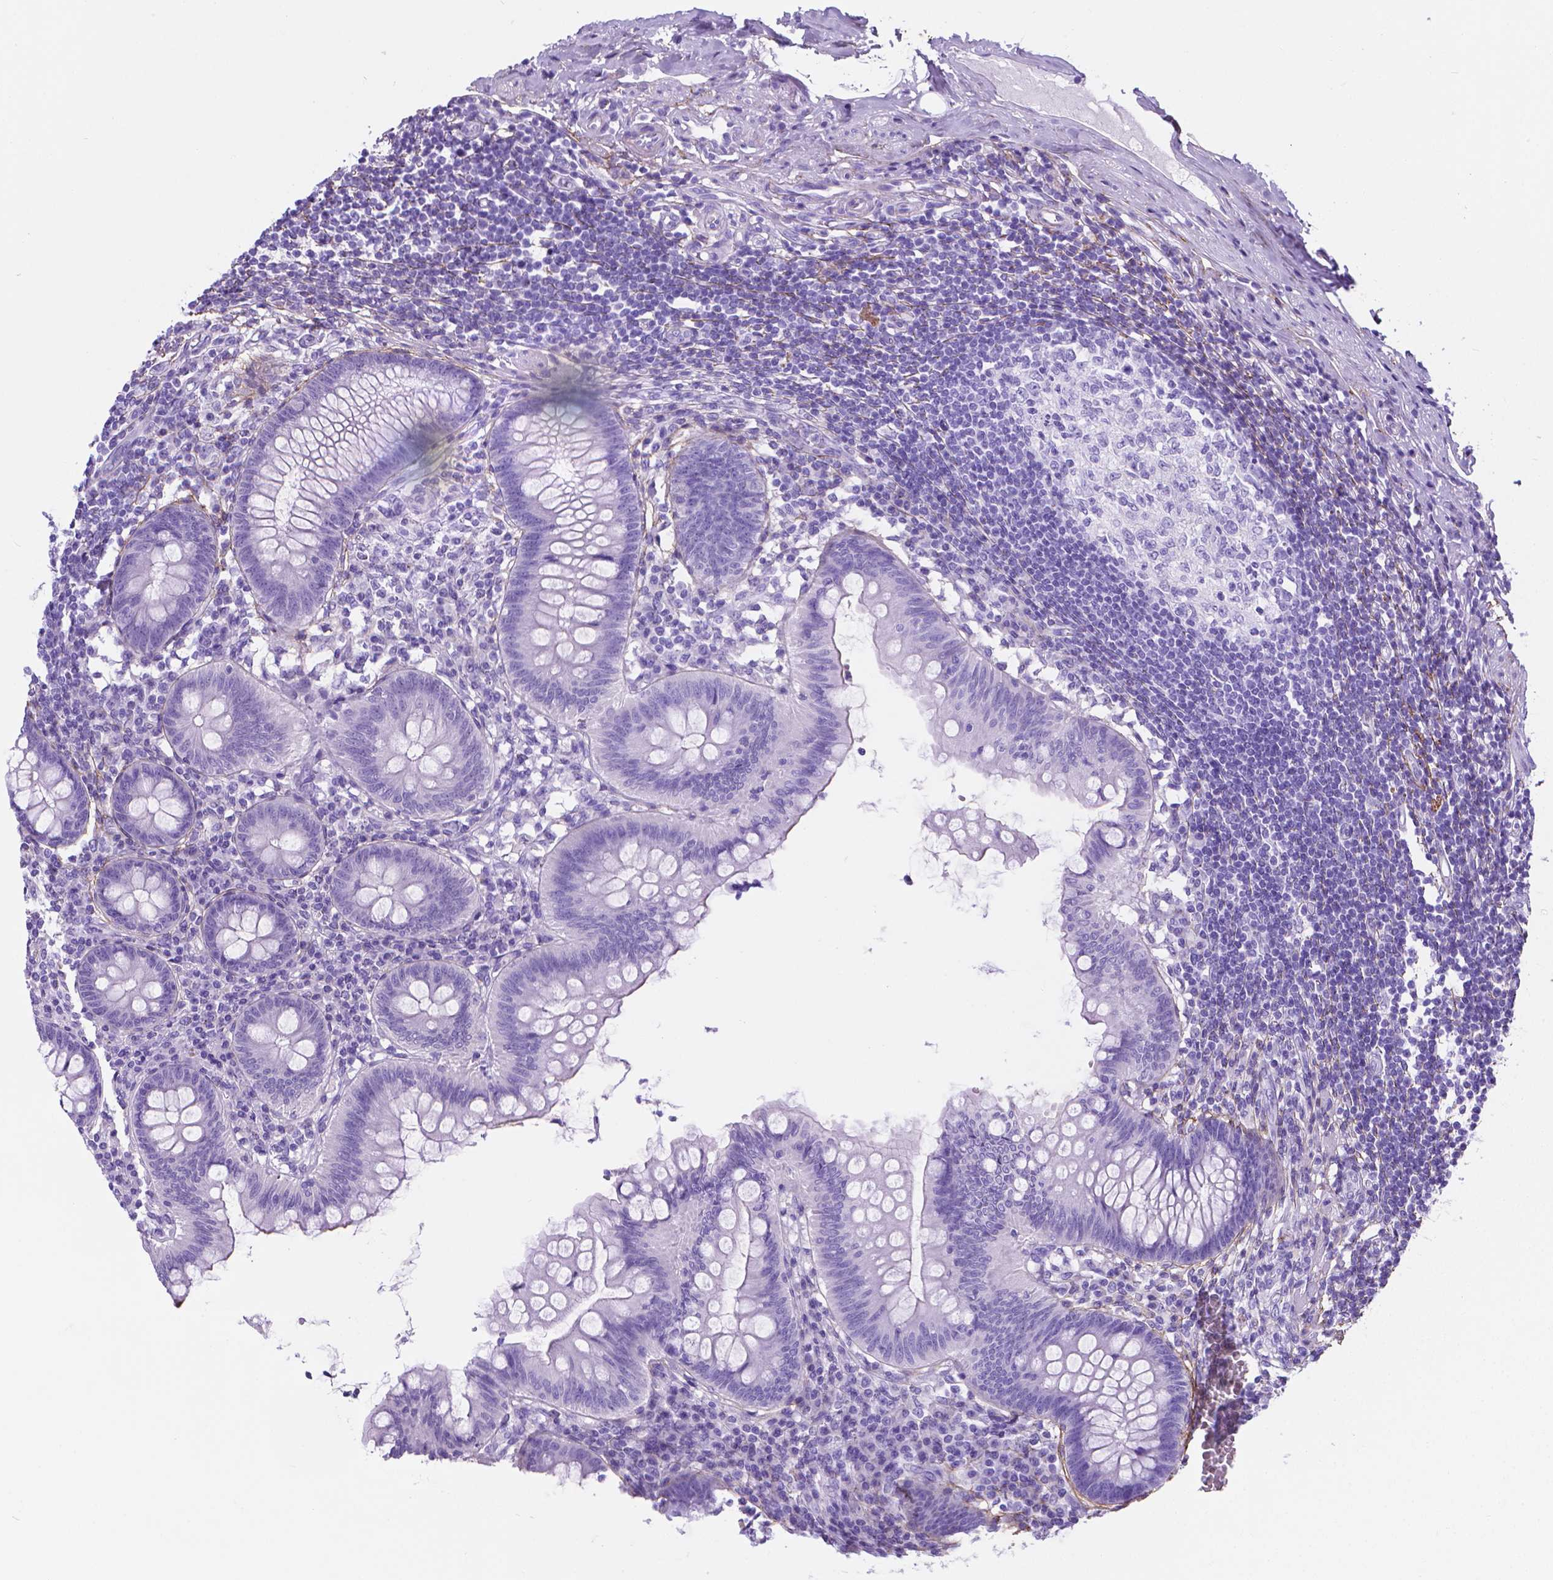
{"staining": {"intensity": "negative", "quantity": "none", "location": "none"}, "tissue": "appendix", "cell_type": "Glandular cells", "image_type": "normal", "snomed": [{"axis": "morphology", "description": "Normal tissue, NOS"}, {"axis": "topography", "description": "Appendix"}], "caption": "A high-resolution photomicrograph shows IHC staining of benign appendix, which exhibits no significant staining in glandular cells.", "gene": "MFAP2", "patient": {"sex": "female", "age": 57}}